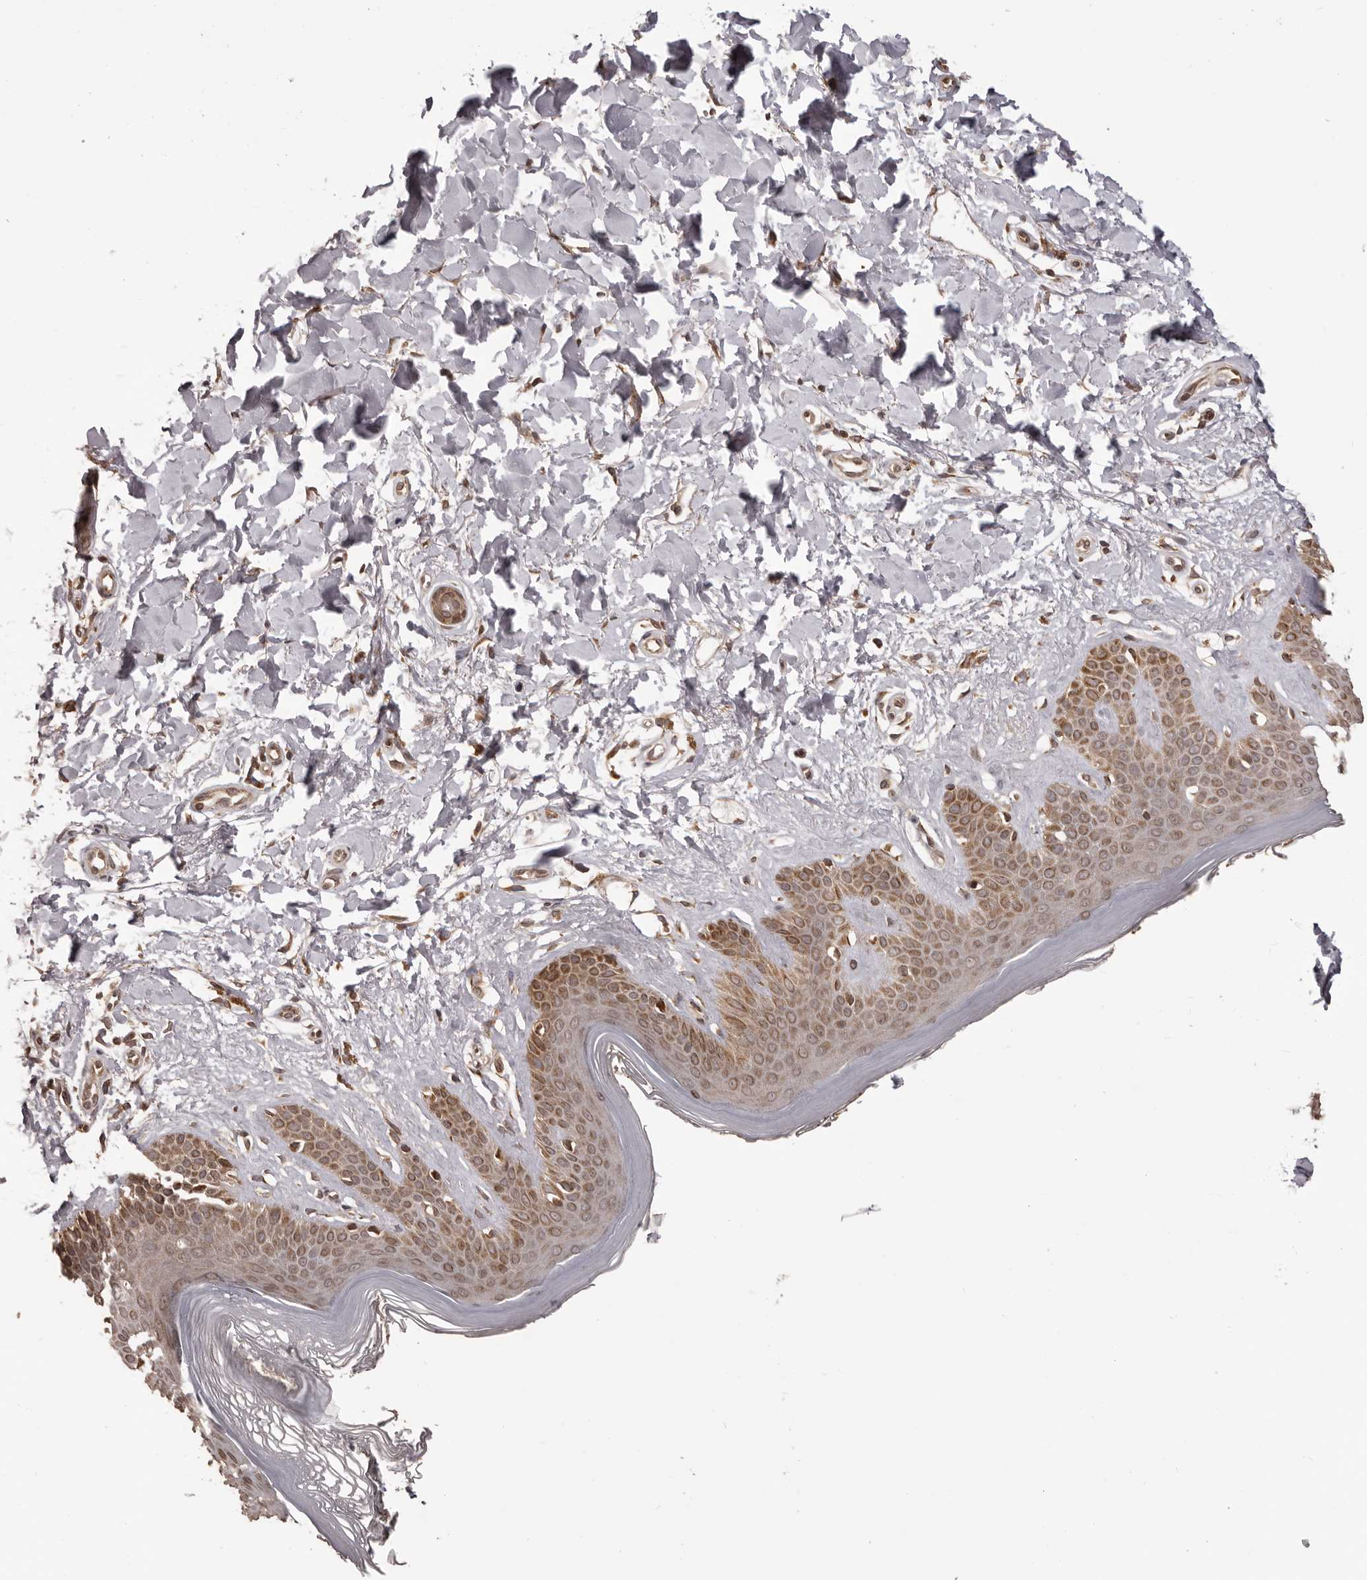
{"staining": {"intensity": "moderate", "quantity": ">75%", "location": "cytoplasmic/membranous"}, "tissue": "skin", "cell_type": "Fibroblasts", "image_type": "normal", "snomed": [{"axis": "morphology", "description": "Normal tissue, NOS"}, {"axis": "topography", "description": "Skin"}], "caption": "Unremarkable skin displays moderate cytoplasmic/membranous expression in approximately >75% of fibroblasts.", "gene": "CHRM2", "patient": {"sex": "female", "age": 64}}